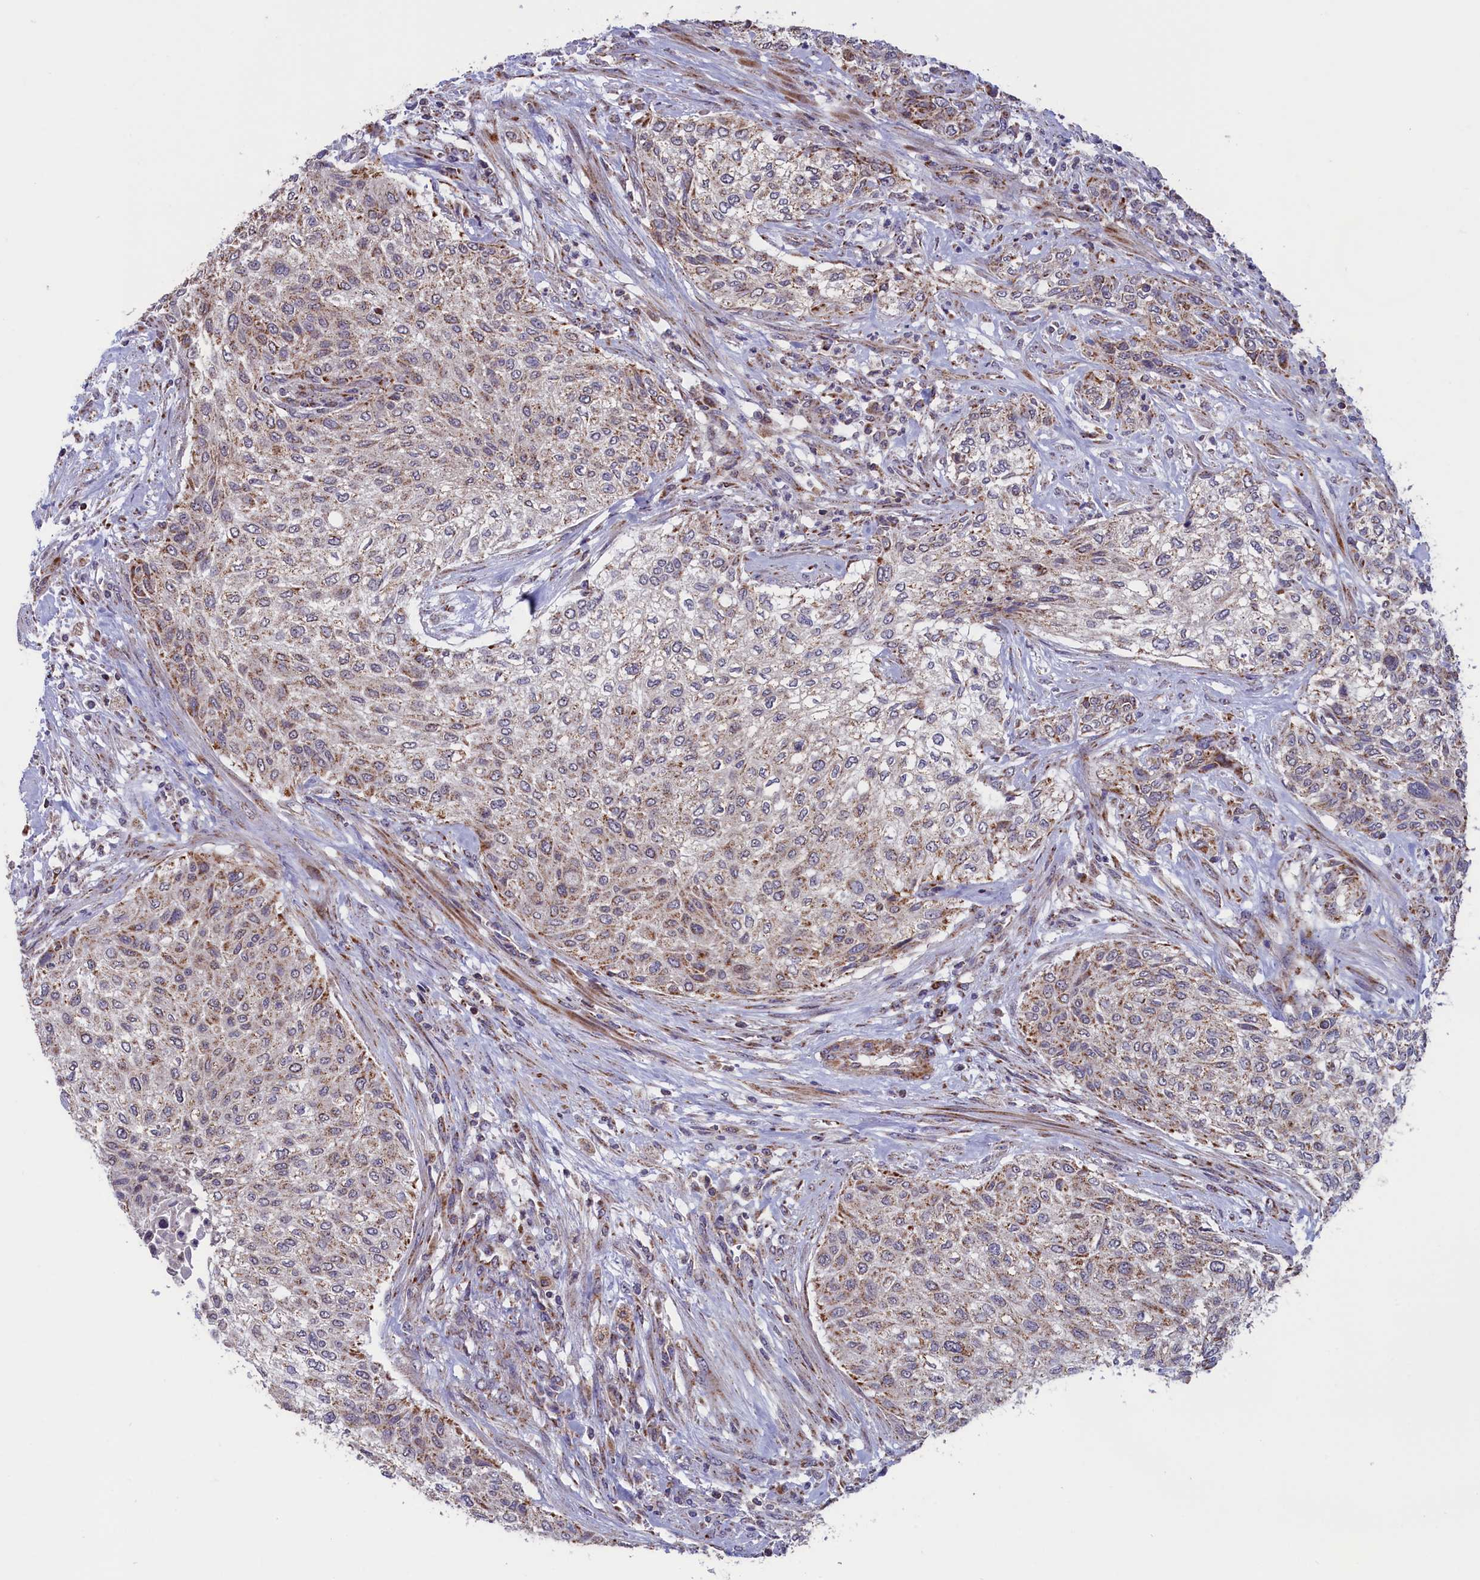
{"staining": {"intensity": "weak", "quantity": "25%-75%", "location": "cytoplasmic/membranous"}, "tissue": "urothelial cancer", "cell_type": "Tumor cells", "image_type": "cancer", "snomed": [{"axis": "morphology", "description": "Normal tissue, NOS"}, {"axis": "morphology", "description": "Urothelial carcinoma, NOS"}, {"axis": "topography", "description": "Urinary bladder"}, {"axis": "topography", "description": "Peripheral nerve tissue"}], "caption": "Weak cytoplasmic/membranous staining is present in approximately 25%-75% of tumor cells in urothelial cancer.", "gene": "TIMM44", "patient": {"sex": "male", "age": 35}}